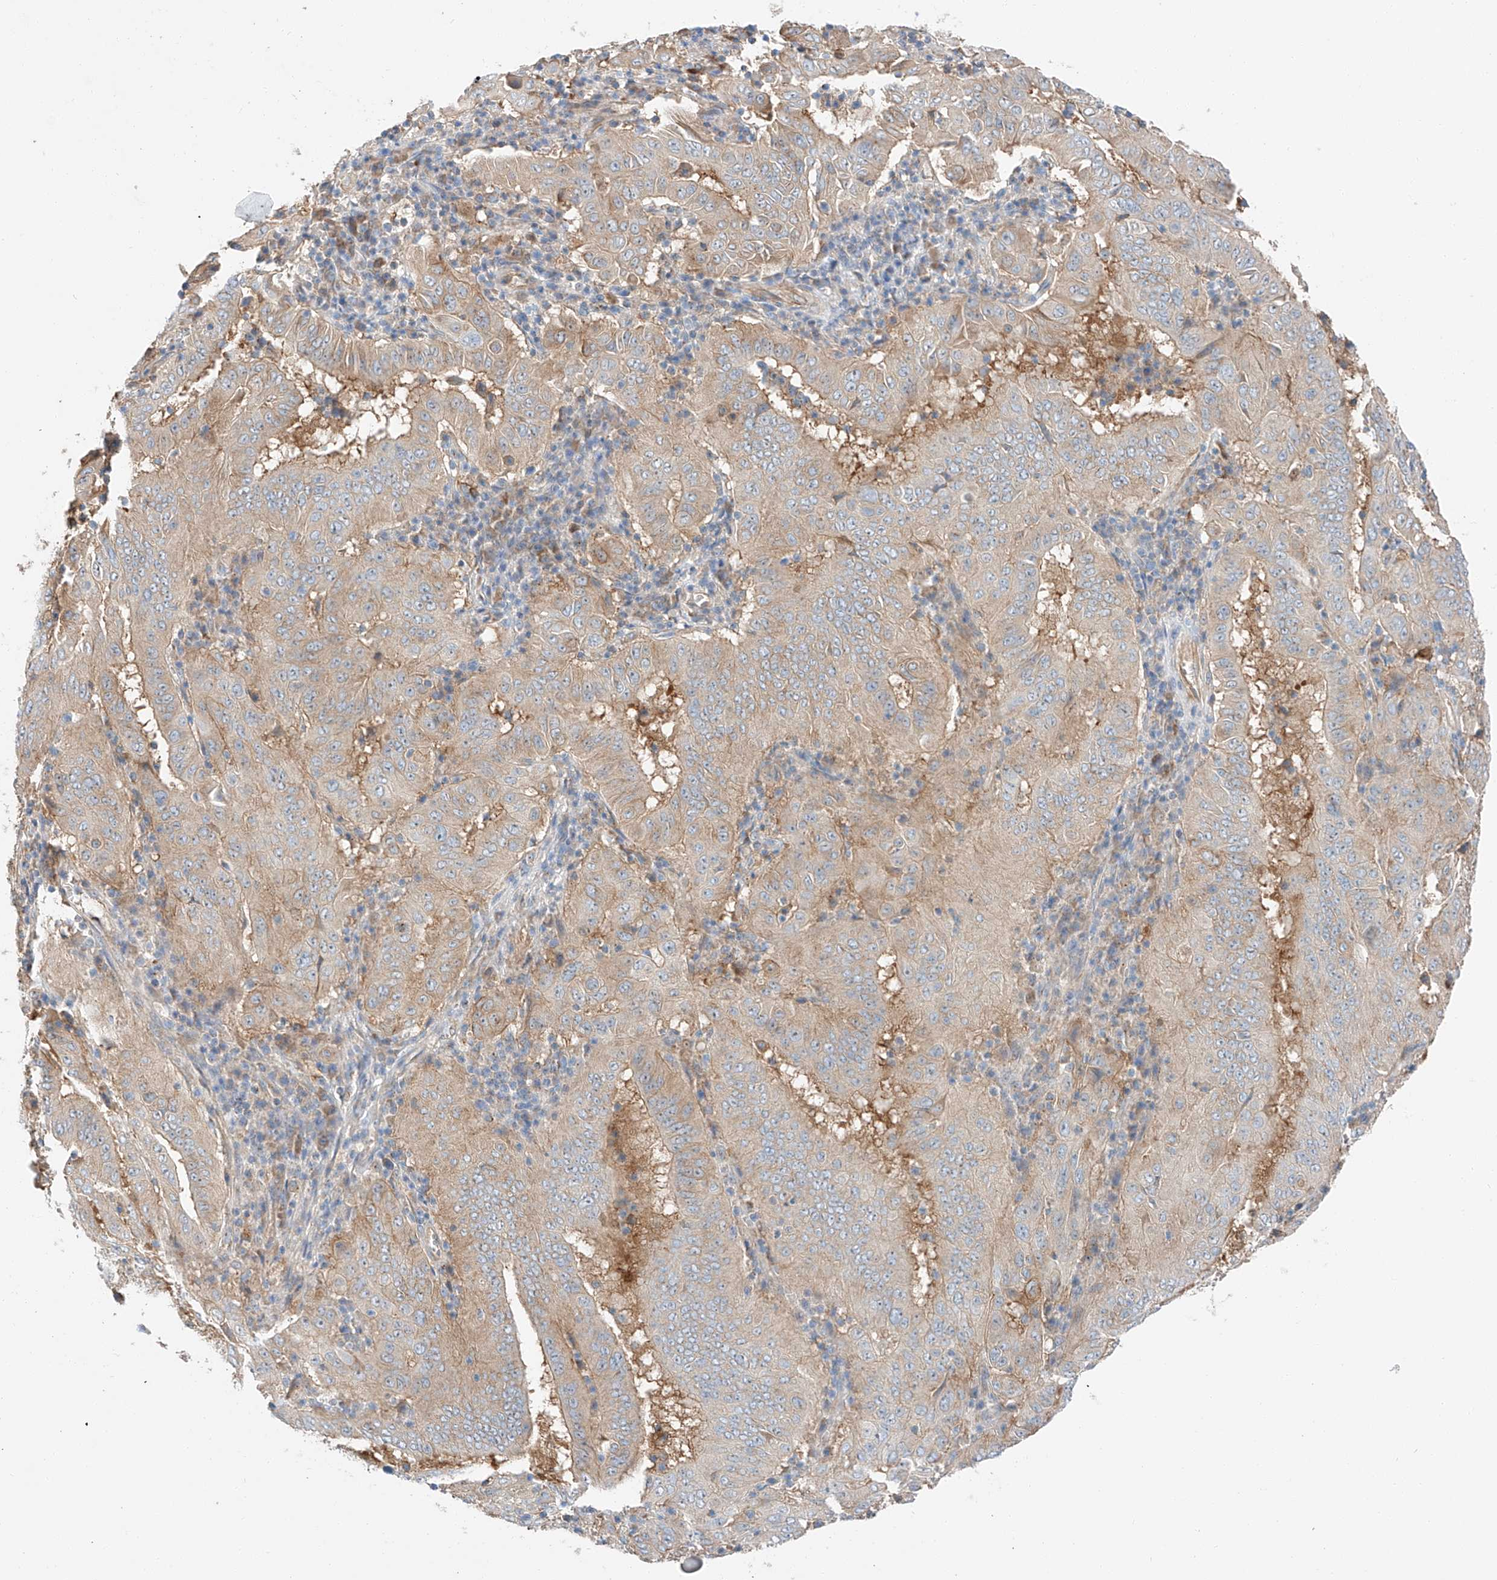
{"staining": {"intensity": "moderate", "quantity": "<25%", "location": "cytoplasmic/membranous"}, "tissue": "pancreatic cancer", "cell_type": "Tumor cells", "image_type": "cancer", "snomed": [{"axis": "morphology", "description": "Adenocarcinoma, NOS"}, {"axis": "topography", "description": "Pancreas"}], "caption": "Pancreatic cancer (adenocarcinoma) tissue demonstrates moderate cytoplasmic/membranous staining in approximately <25% of tumor cells, visualized by immunohistochemistry.", "gene": "RUSC1", "patient": {"sex": "male", "age": 63}}